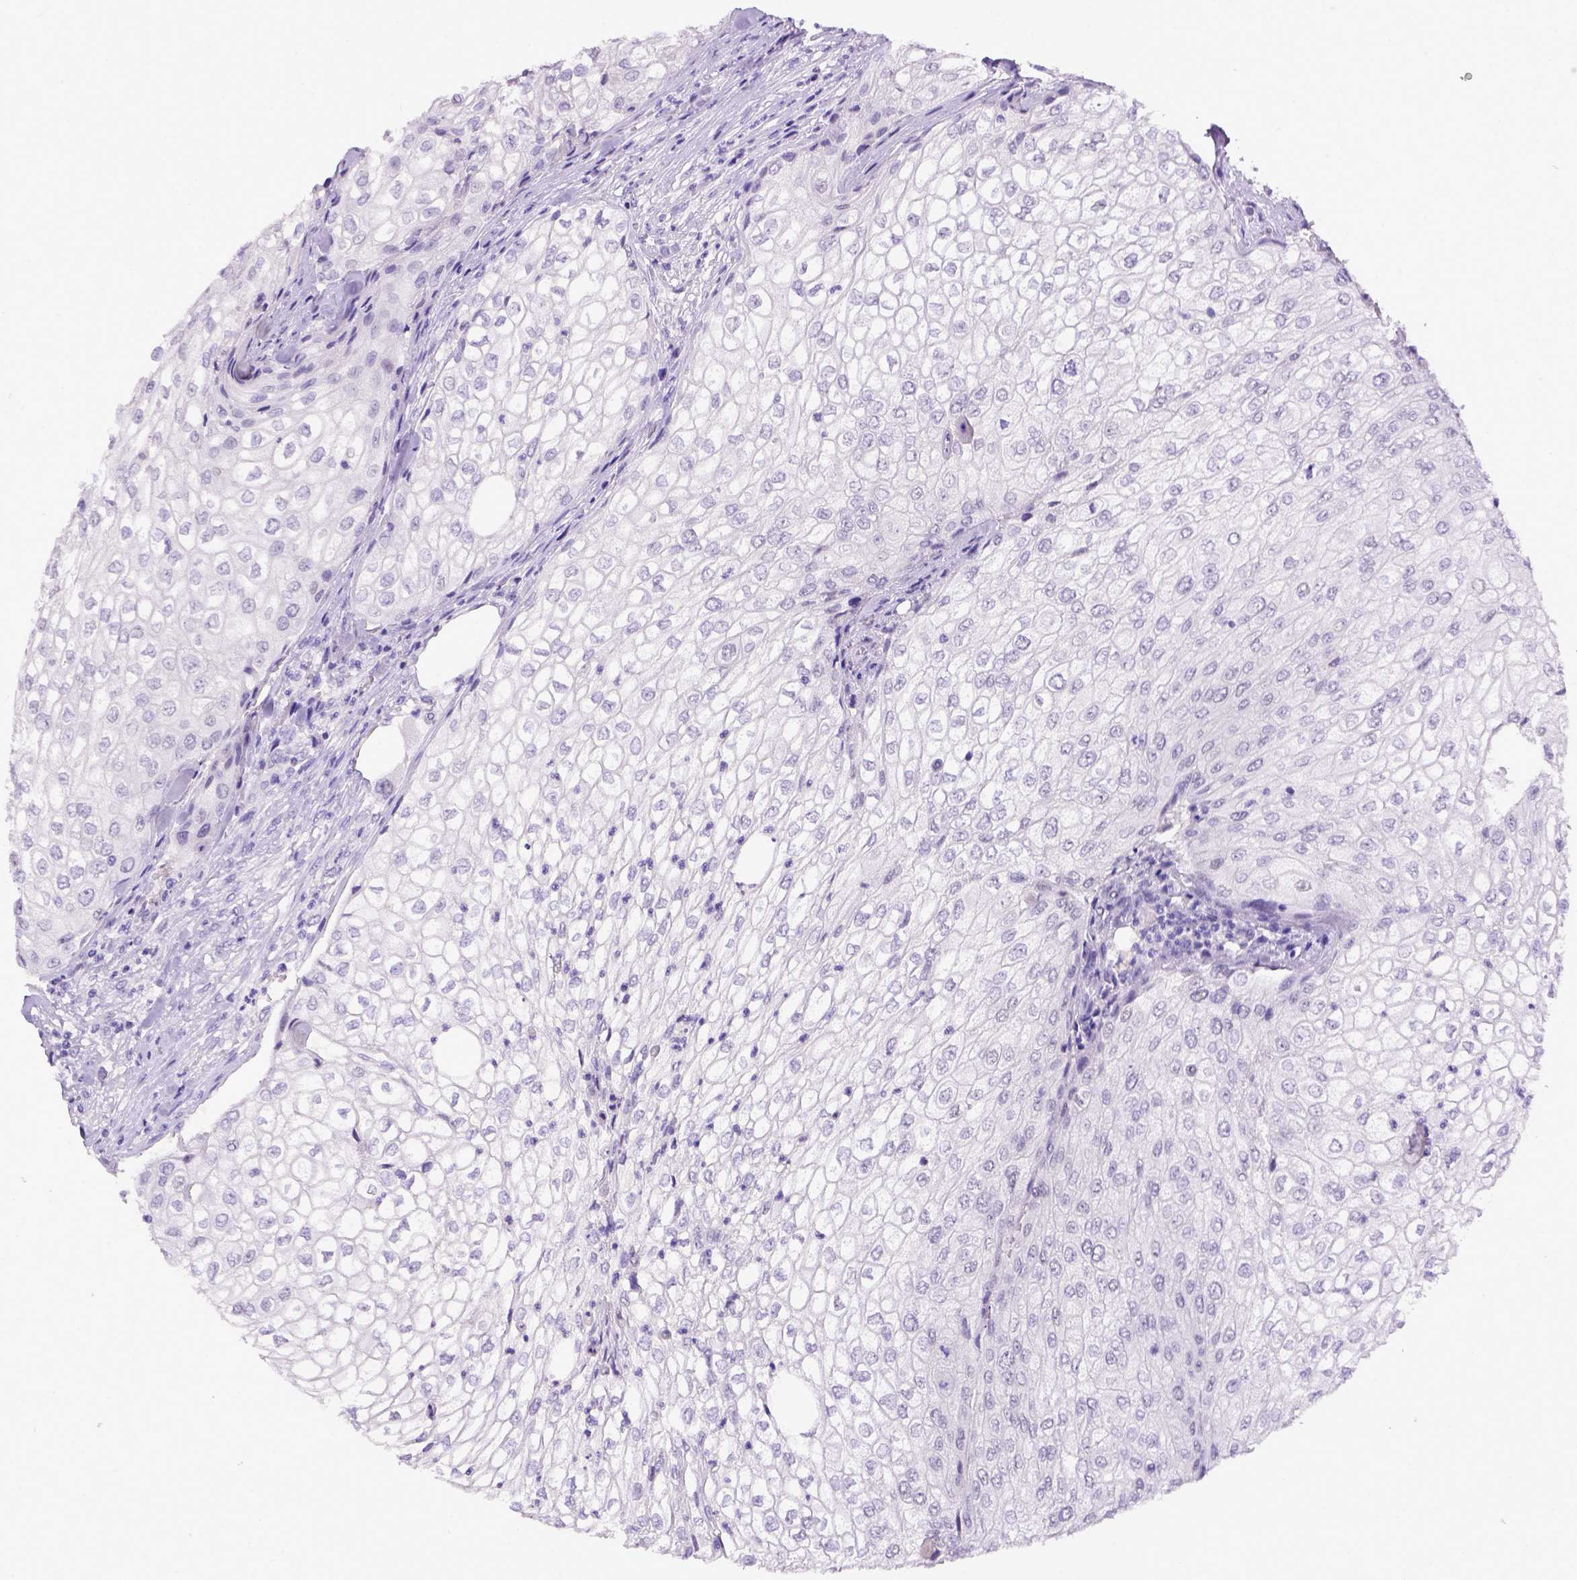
{"staining": {"intensity": "negative", "quantity": "none", "location": "none"}, "tissue": "urothelial cancer", "cell_type": "Tumor cells", "image_type": "cancer", "snomed": [{"axis": "morphology", "description": "Urothelial carcinoma, High grade"}, {"axis": "topography", "description": "Urinary bladder"}], "caption": "DAB (3,3'-diaminobenzidine) immunohistochemical staining of urothelial carcinoma (high-grade) displays no significant expression in tumor cells.", "gene": "ESR1", "patient": {"sex": "male", "age": 62}}